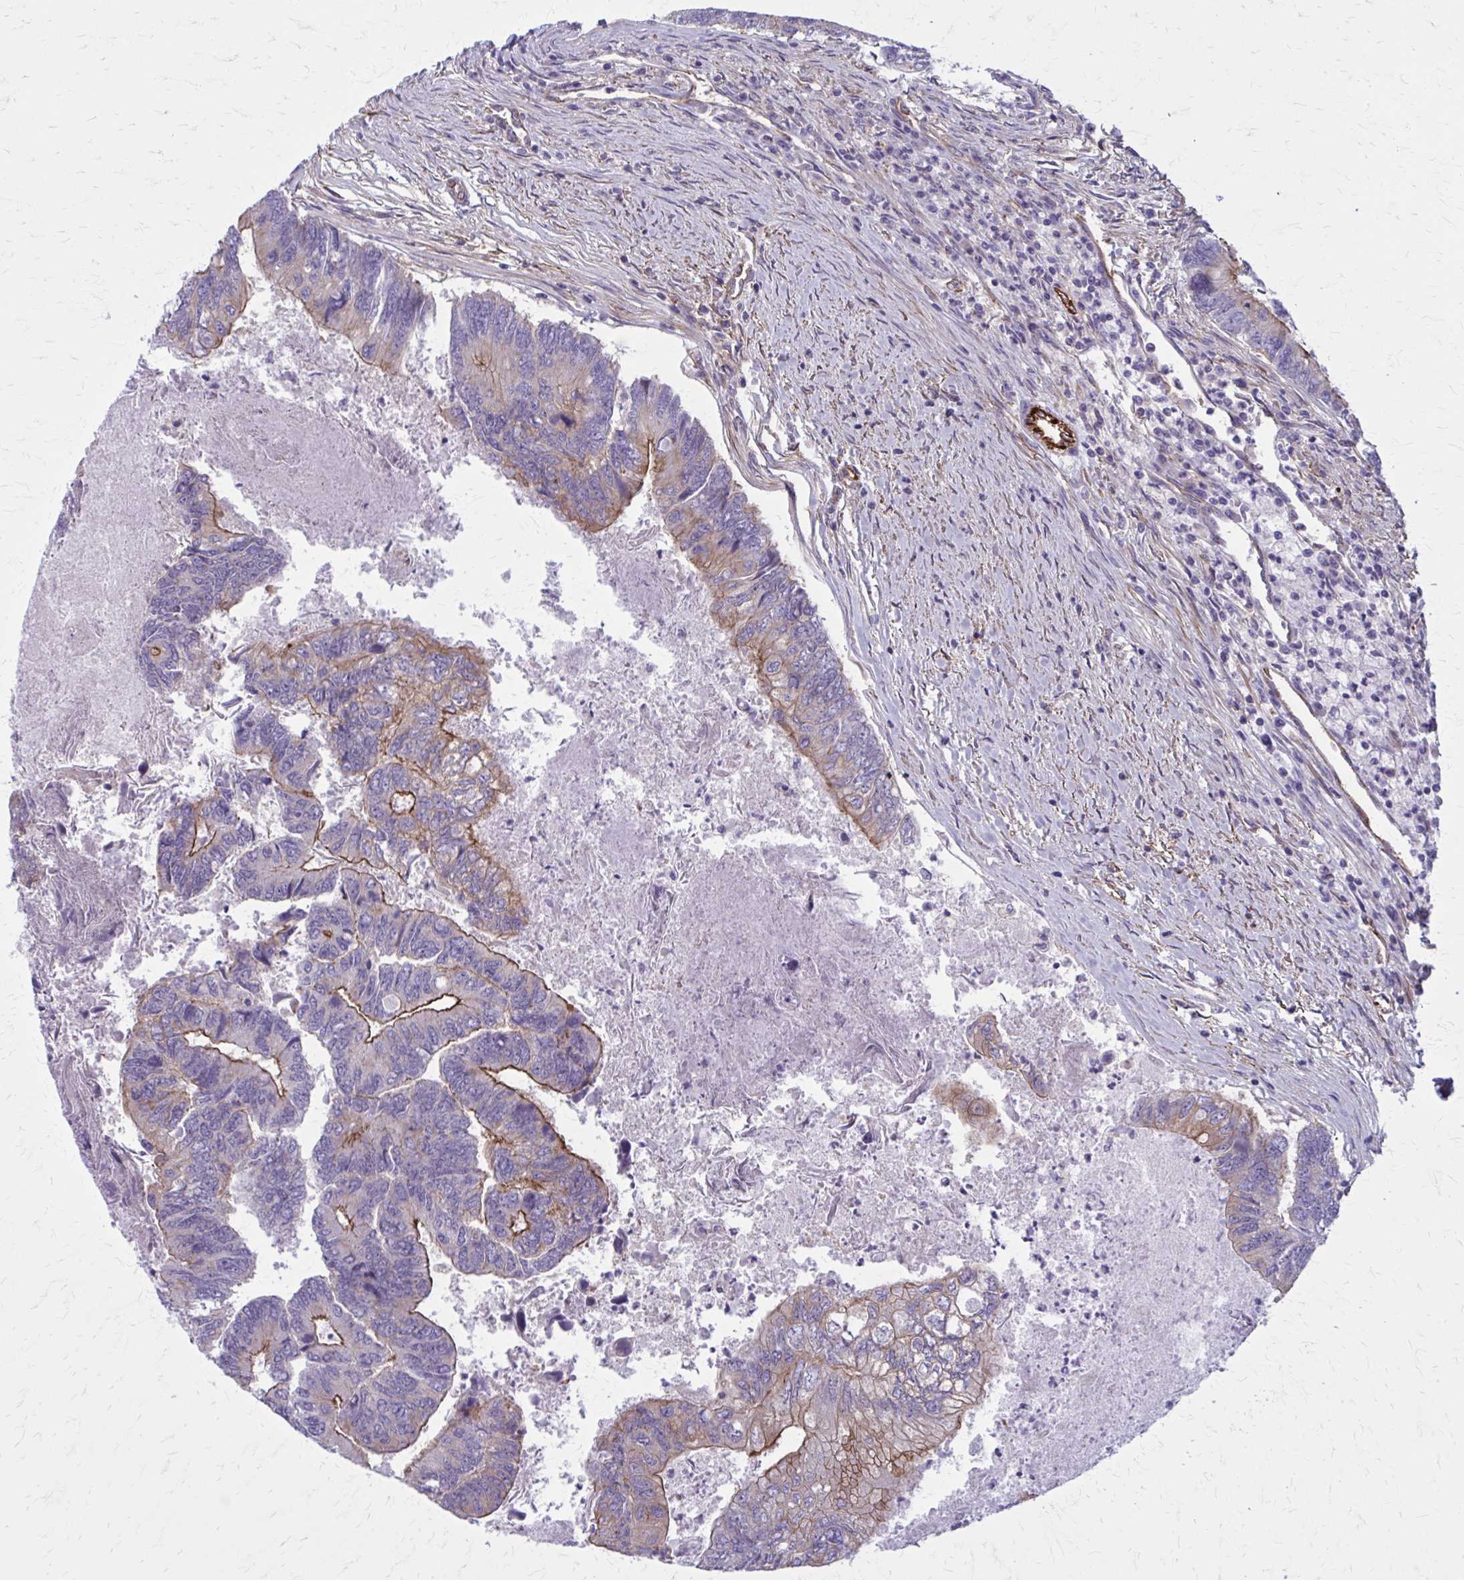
{"staining": {"intensity": "moderate", "quantity": "25%-75%", "location": "cytoplasmic/membranous"}, "tissue": "colorectal cancer", "cell_type": "Tumor cells", "image_type": "cancer", "snomed": [{"axis": "morphology", "description": "Adenocarcinoma, NOS"}, {"axis": "topography", "description": "Colon"}], "caption": "This is an image of IHC staining of colorectal cancer (adenocarcinoma), which shows moderate positivity in the cytoplasmic/membranous of tumor cells.", "gene": "ZDHHC7", "patient": {"sex": "female", "age": 67}}